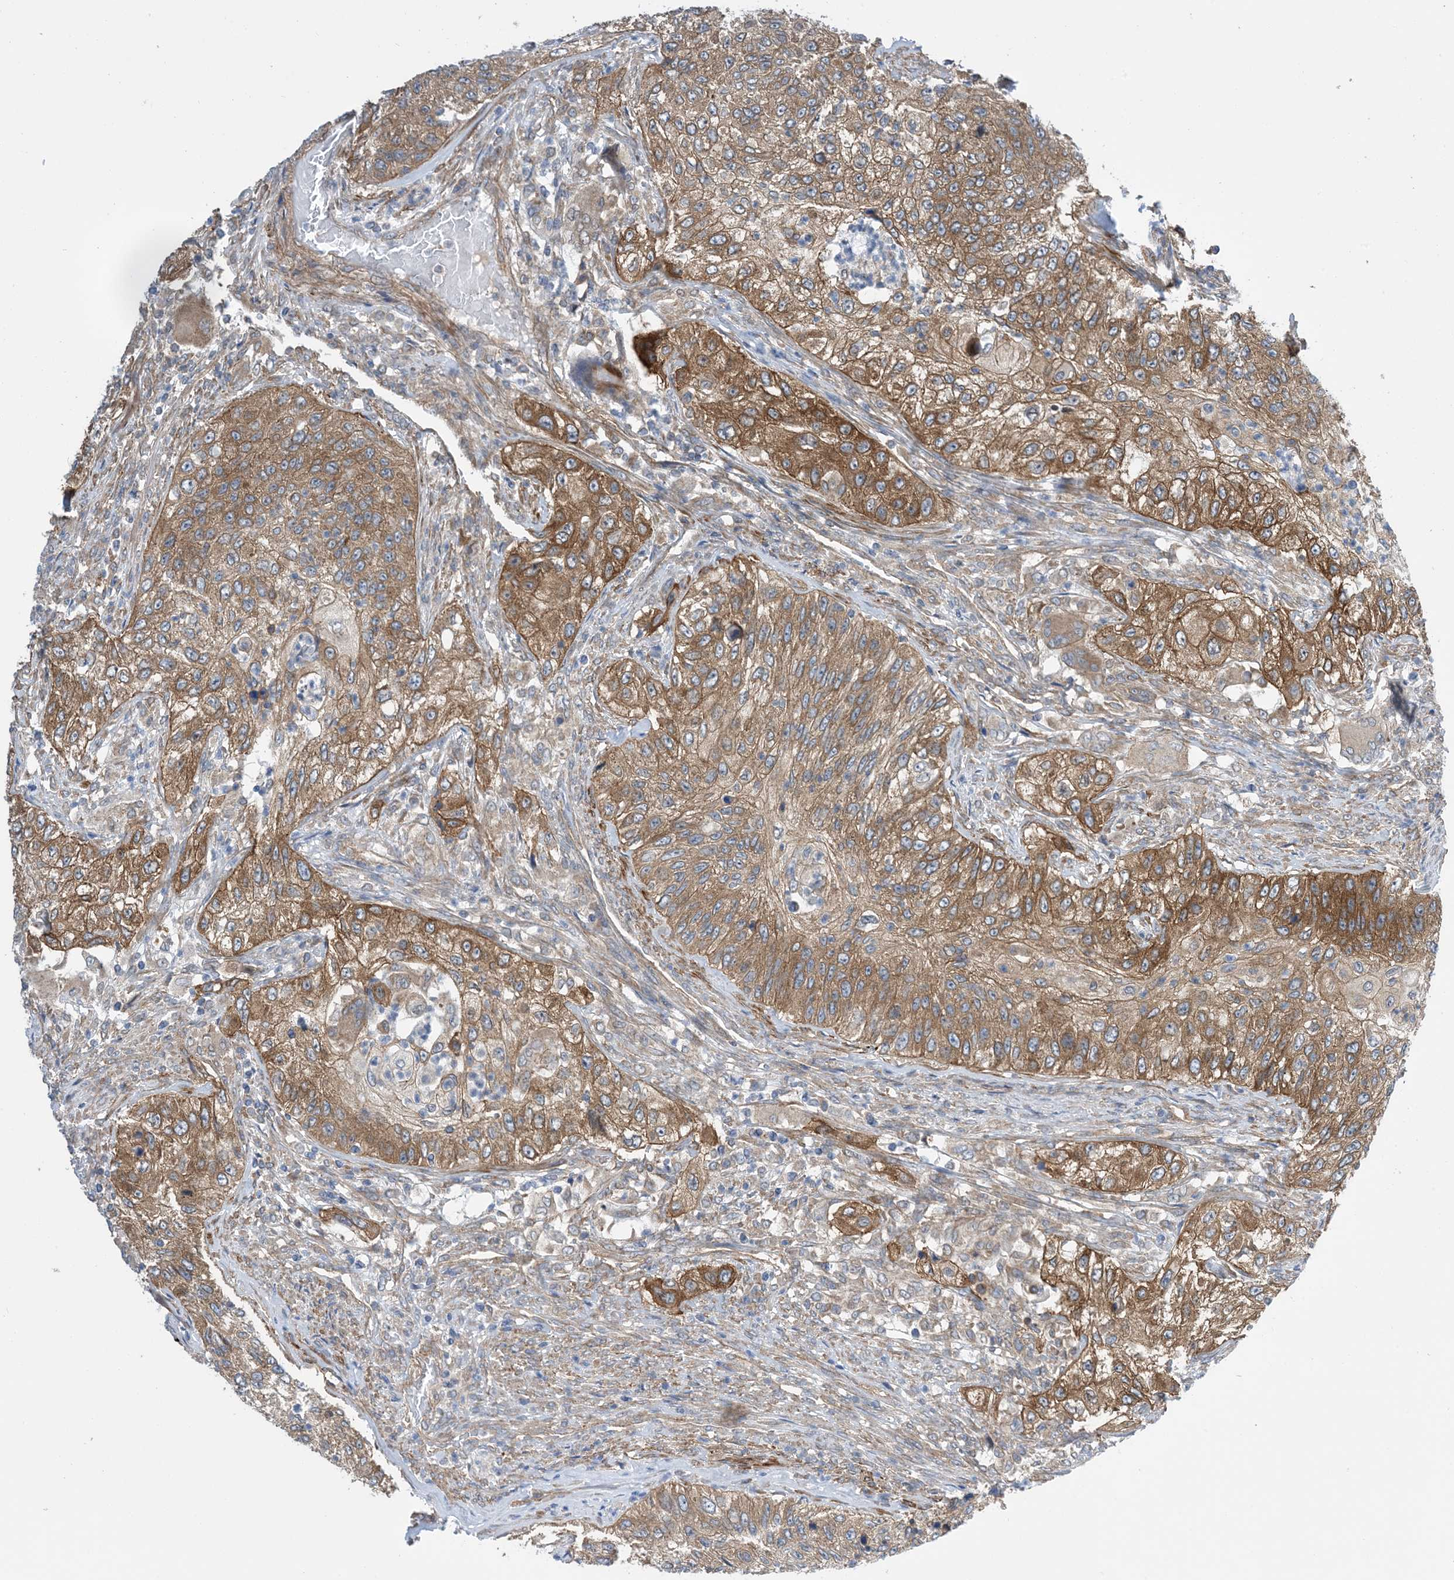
{"staining": {"intensity": "moderate", "quantity": ">75%", "location": "cytoplasmic/membranous"}, "tissue": "urothelial cancer", "cell_type": "Tumor cells", "image_type": "cancer", "snomed": [{"axis": "morphology", "description": "Urothelial carcinoma, High grade"}, {"axis": "topography", "description": "Urinary bladder"}], "caption": "Approximately >75% of tumor cells in urothelial cancer show moderate cytoplasmic/membranous protein staining as visualized by brown immunohistochemical staining.", "gene": "EHBP1", "patient": {"sex": "female", "age": 60}}